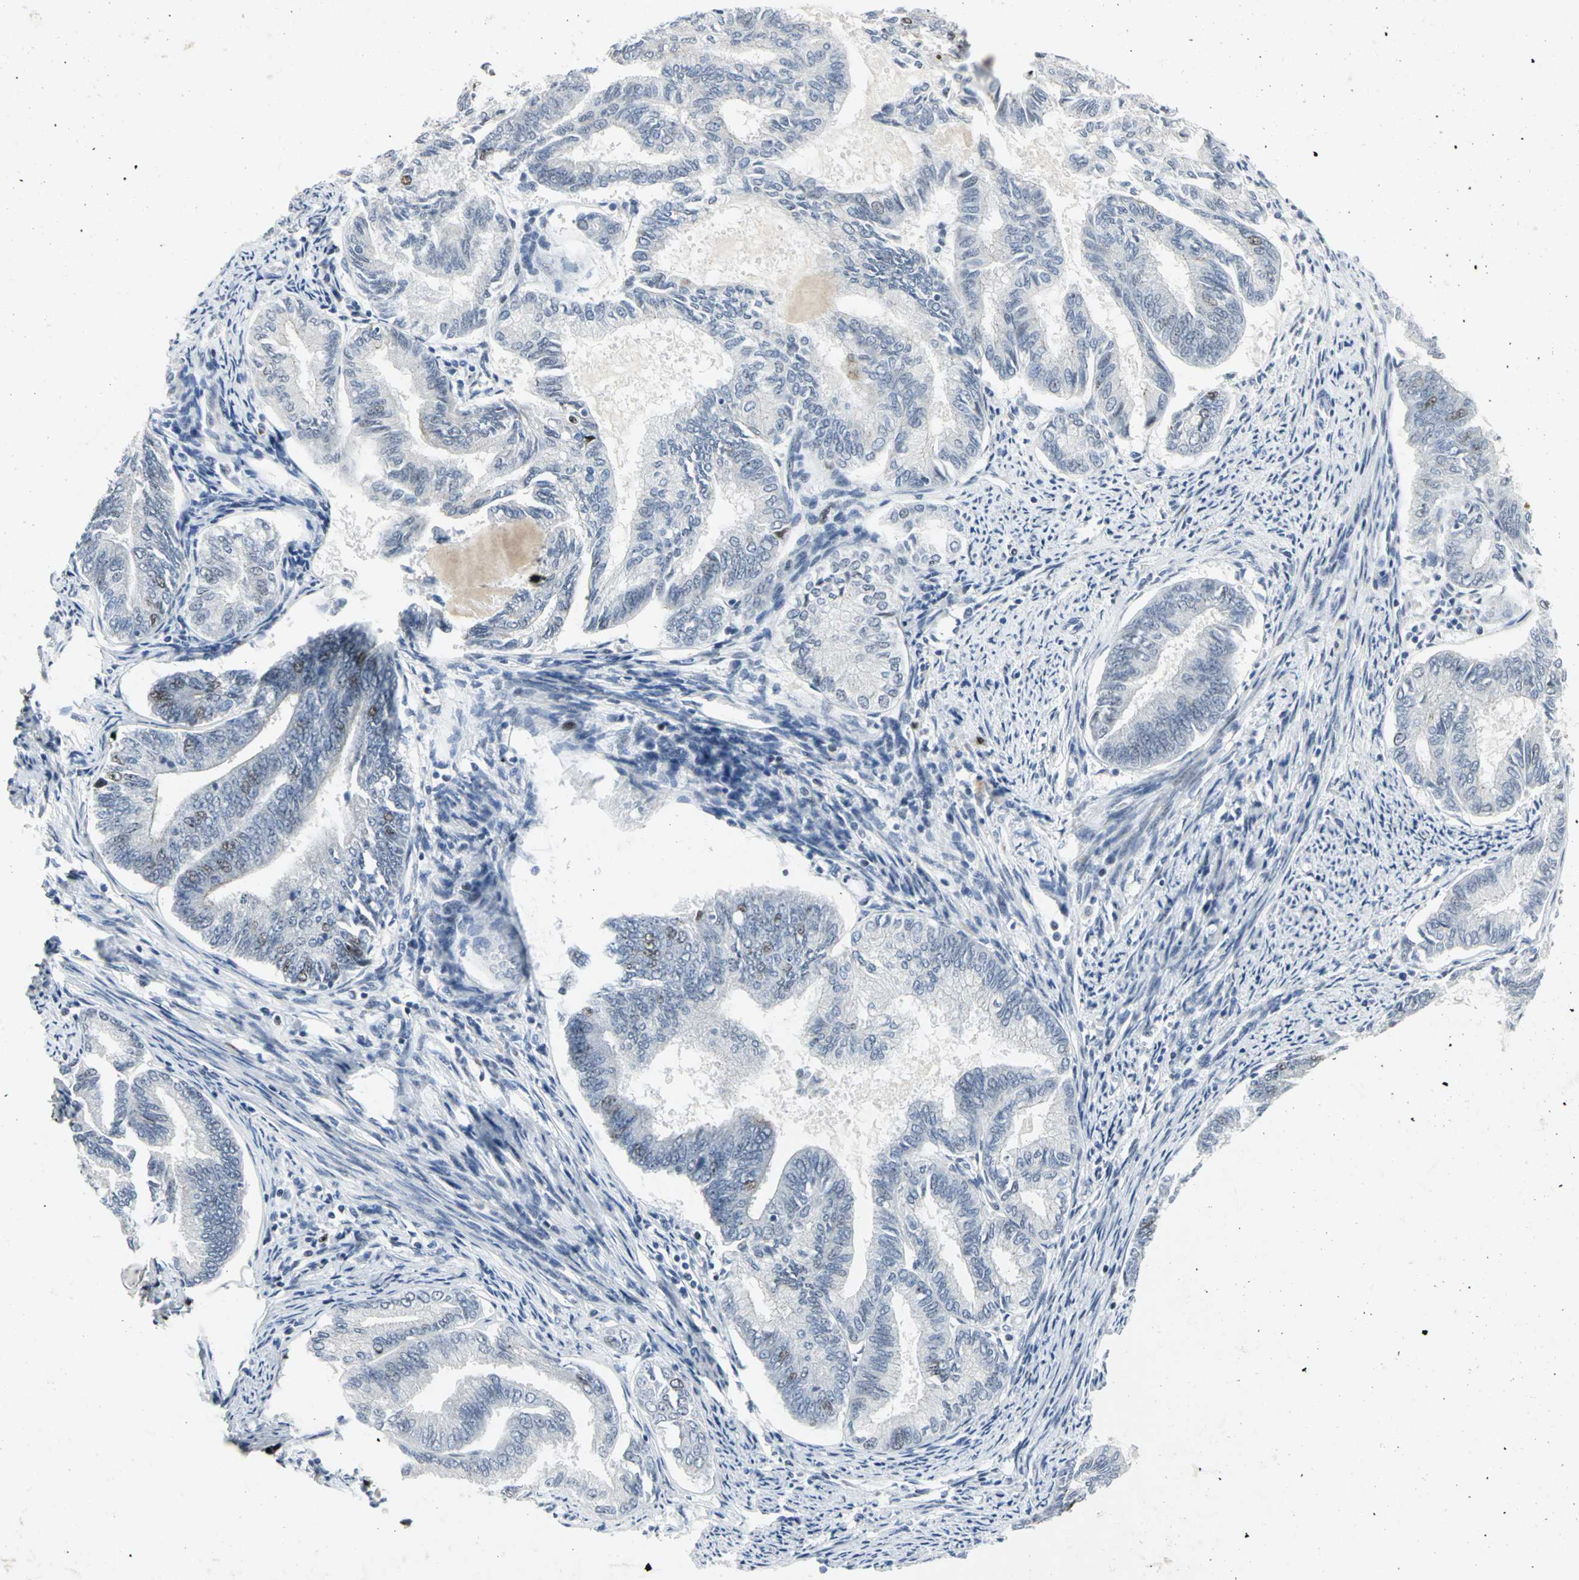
{"staining": {"intensity": "weak", "quantity": "<25%", "location": "nuclear"}, "tissue": "endometrial cancer", "cell_type": "Tumor cells", "image_type": "cancer", "snomed": [{"axis": "morphology", "description": "Adenocarcinoma, NOS"}, {"axis": "topography", "description": "Endometrium"}], "caption": "Endometrial cancer (adenocarcinoma) was stained to show a protein in brown. There is no significant positivity in tumor cells.", "gene": "RPA1", "patient": {"sex": "female", "age": 86}}